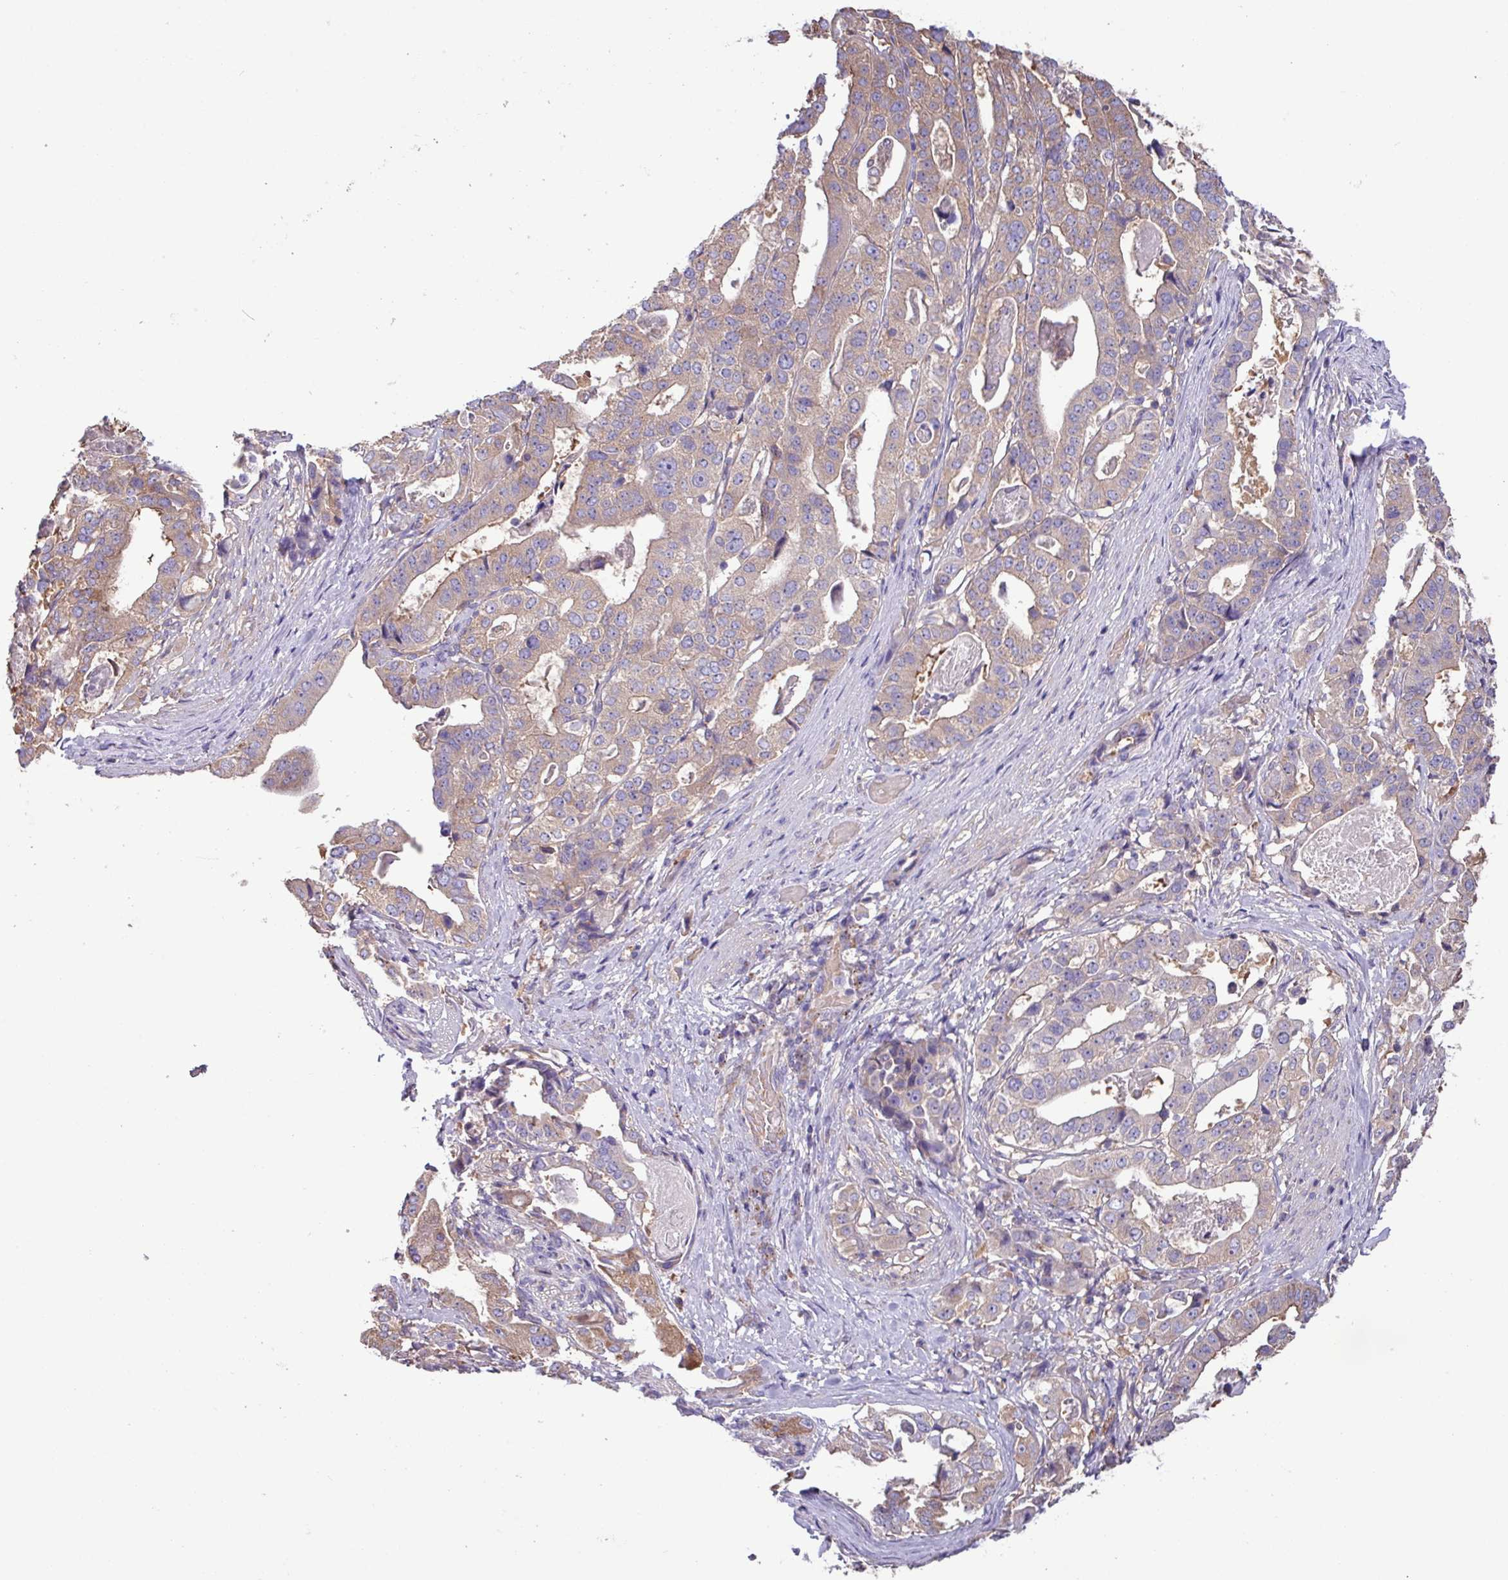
{"staining": {"intensity": "weak", "quantity": "25%-75%", "location": "cytoplasmic/membranous"}, "tissue": "stomach cancer", "cell_type": "Tumor cells", "image_type": "cancer", "snomed": [{"axis": "morphology", "description": "Adenocarcinoma, NOS"}, {"axis": "topography", "description": "Stomach"}], "caption": "High-magnification brightfield microscopy of adenocarcinoma (stomach) stained with DAB (3,3'-diaminobenzidine) (brown) and counterstained with hematoxylin (blue). tumor cells exhibit weak cytoplasmic/membranous staining is seen in about25%-75% of cells.", "gene": "PPM1J", "patient": {"sex": "male", "age": 48}}